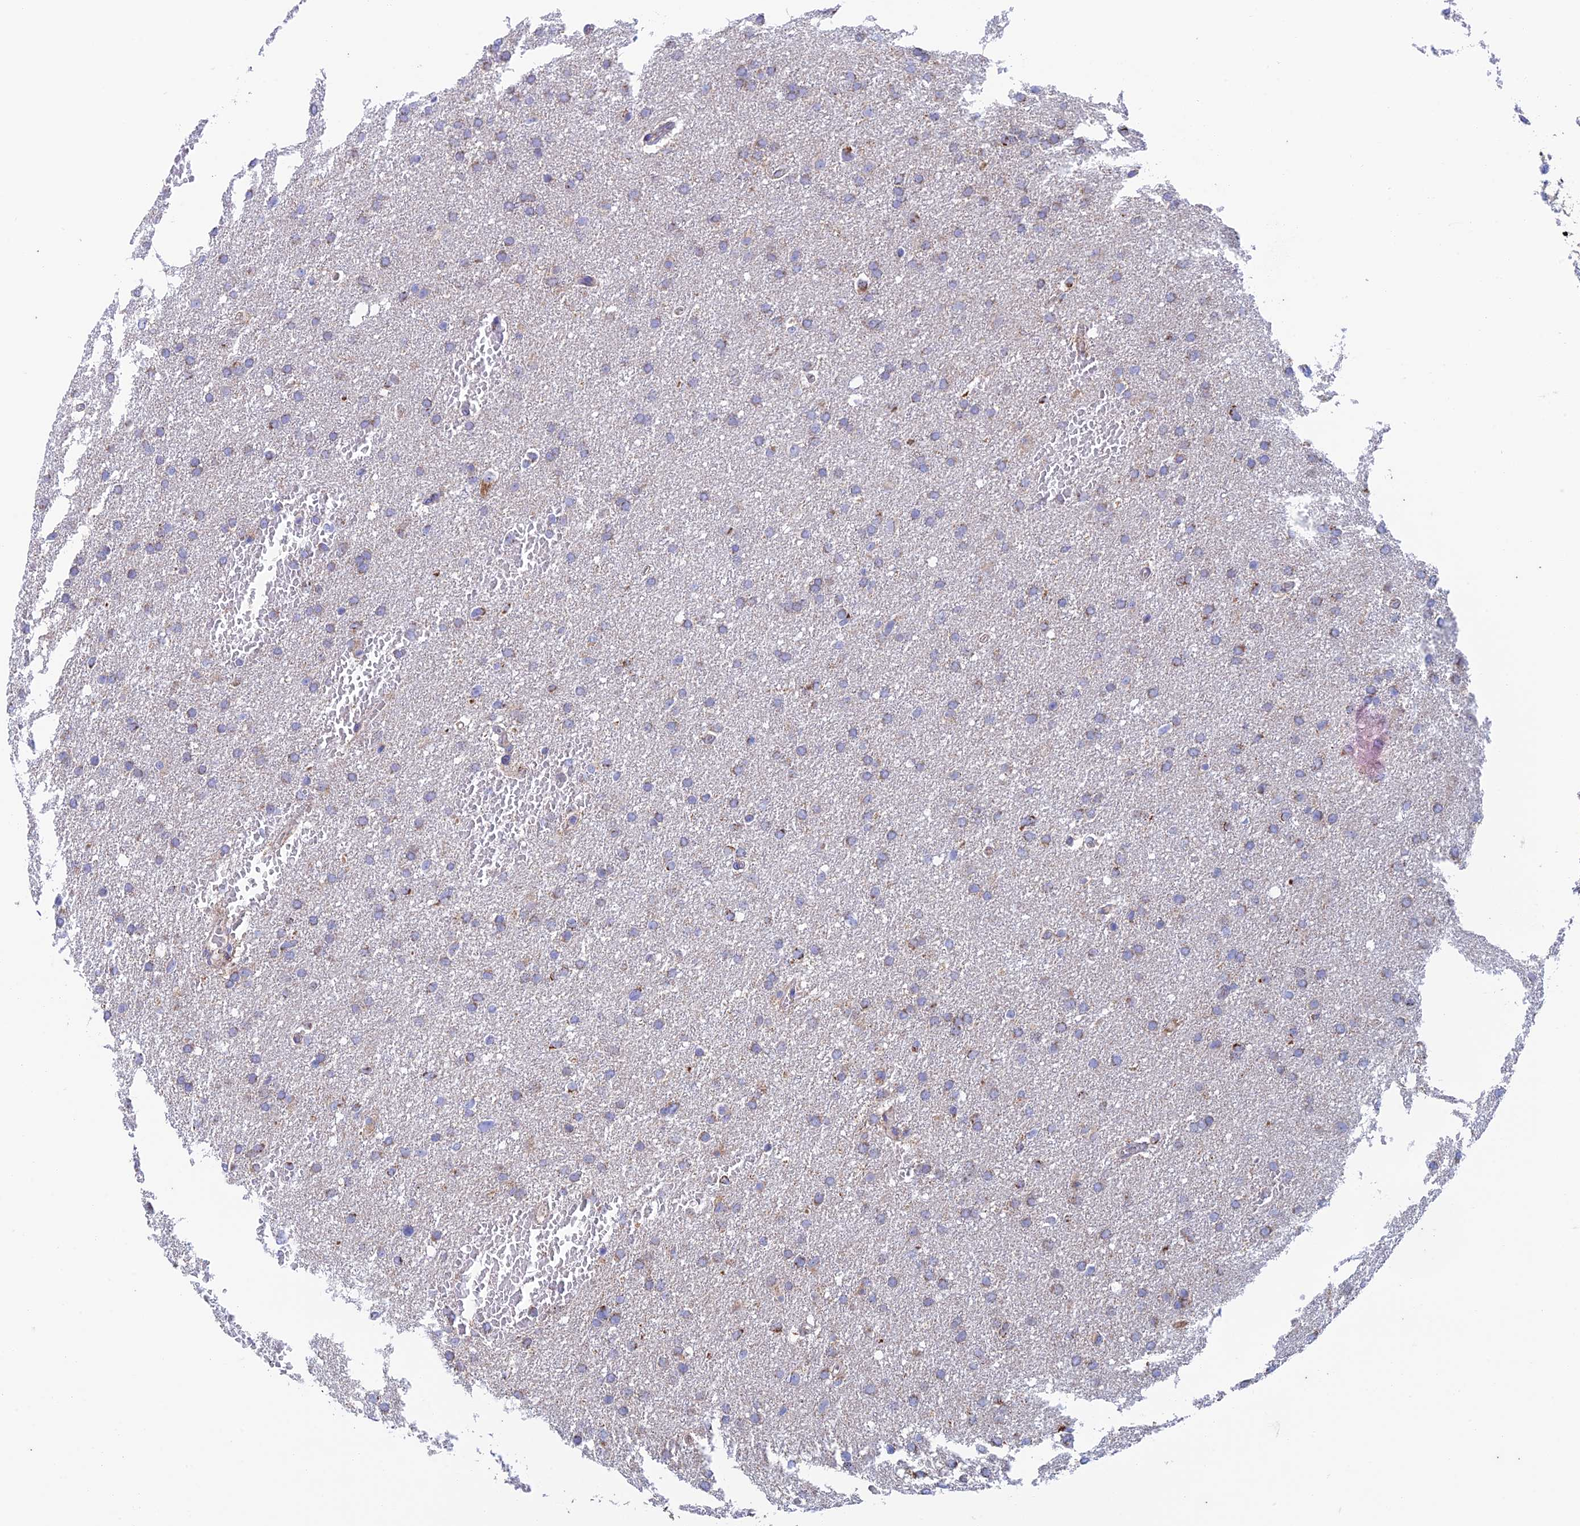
{"staining": {"intensity": "moderate", "quantity": "<25%", "location": "cytoplasmic/membranous"}, "tissue": "glioma", "cell_type": "Tumor cells", "image_type": "cancer", "snomed": [{"axis": "morphology", "description": "Glioma, malignant, High grade"}, {"axis": "topography", "description": "Cerebral cortex"}], "caption": "This is an image of immunohistochemistry (IHC) staining of malignant glioma (high-grade), which shows moderate expression in the cytoplasmic/membranous of tumor cells.", "gene": "ZNF181", "patient": {"sex": "female", "age": 36}}